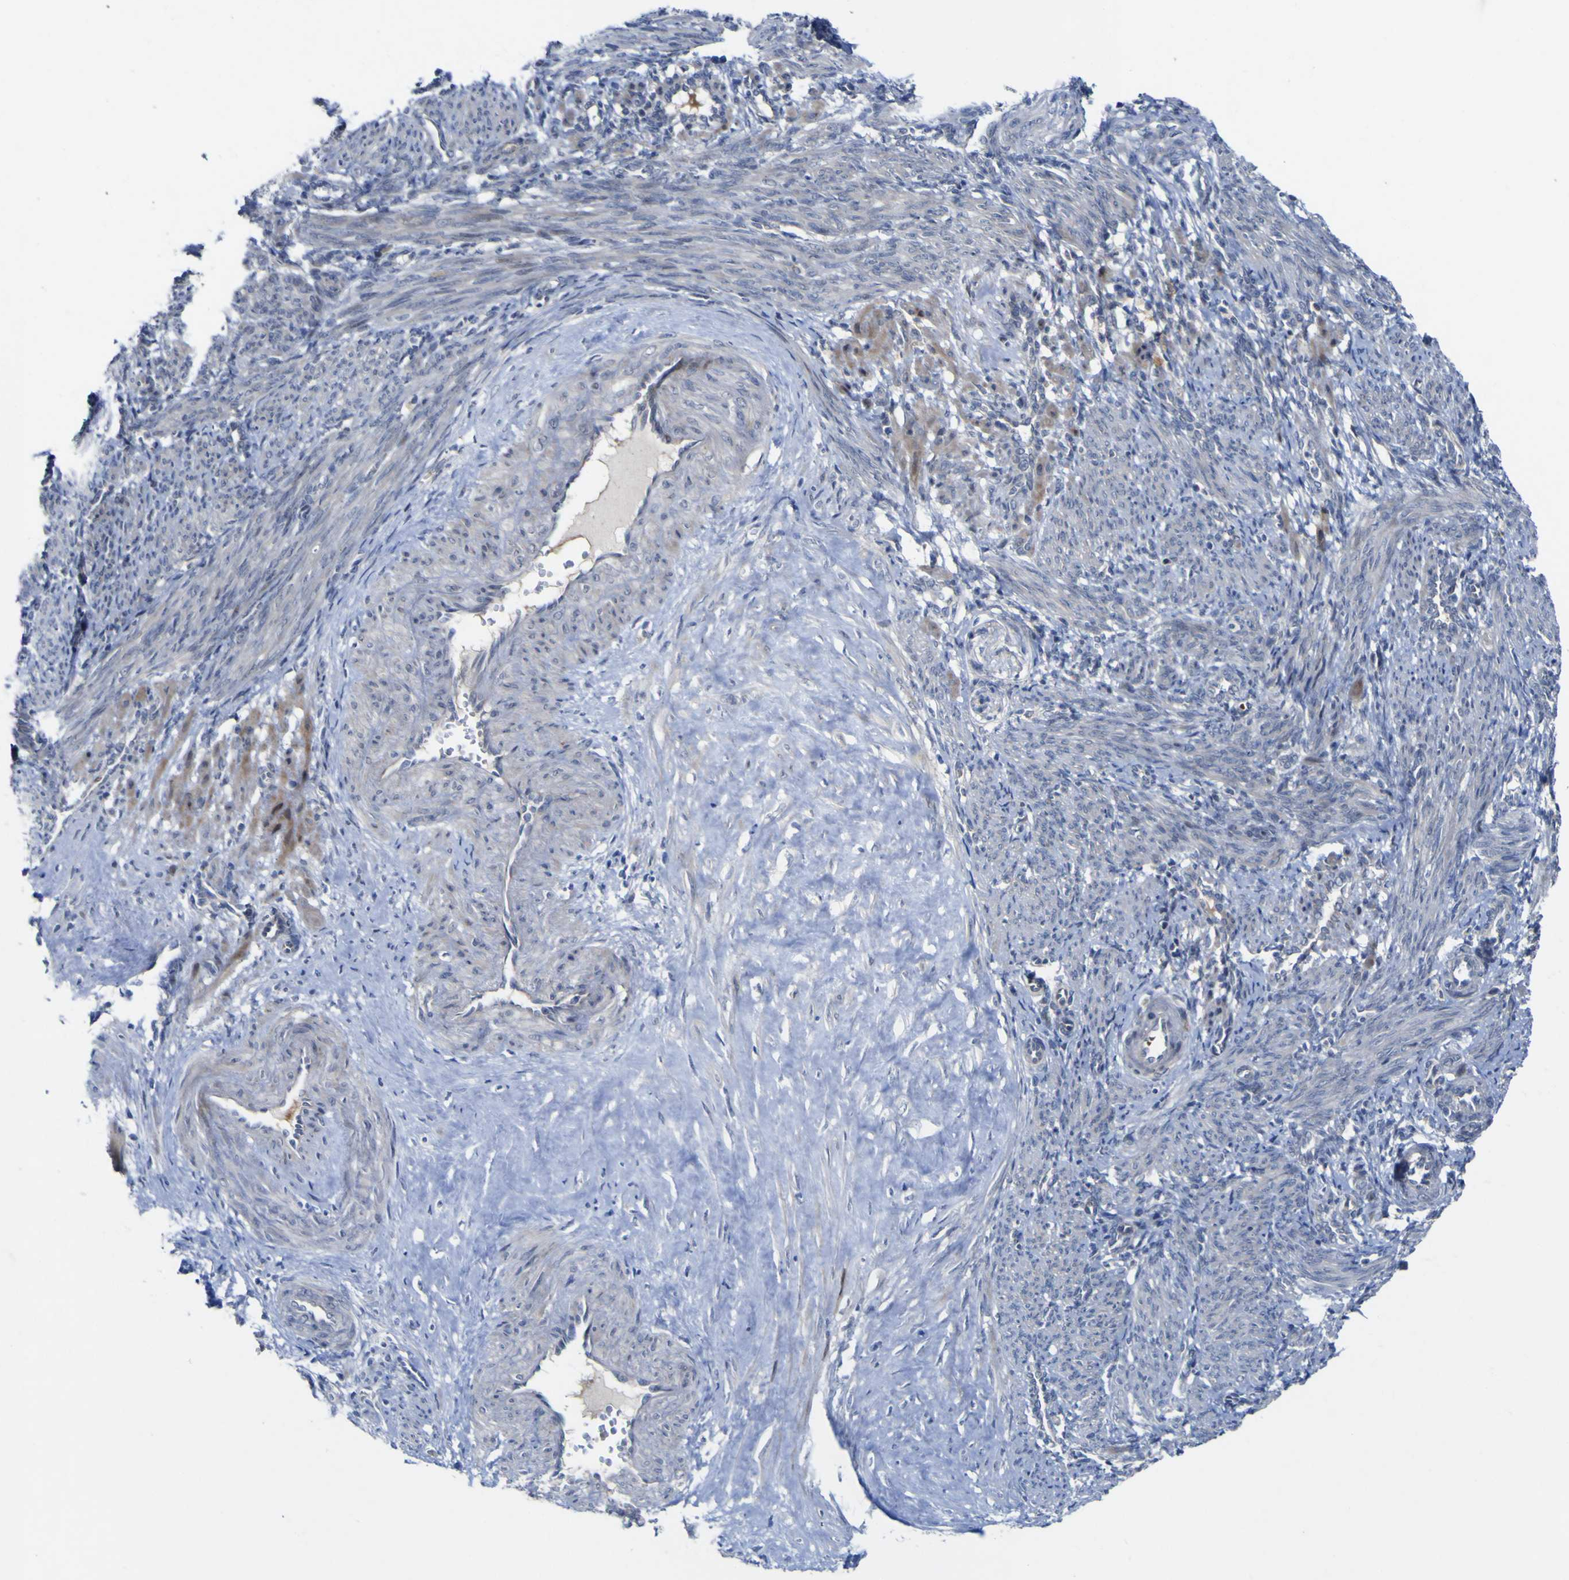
{"staining": {"intensity": "weak", "quantity": "25%-75%", "location": "cytoplasmic/membranous"}, "tissue": "smooth muscle", "cell_type": "Smooth muscle cells", "image_type": "normal", "snomed": [{"axis": "morphology", "description": "Normal tissue, NOS"}, {"axis": "topography", "description": "Endometrium"}], "caption": "A low amount of weak cytoplasmic/membranous positivity is identified in about 25%-75% of smooth muscle cells in benign smooth muscle. (DAB (3,3'-diaminobenzidine) = brown stain, brightfield microscopy at high magnification).", "gene": "NAV1", "patient": {"sex": "female", "age": 33}}